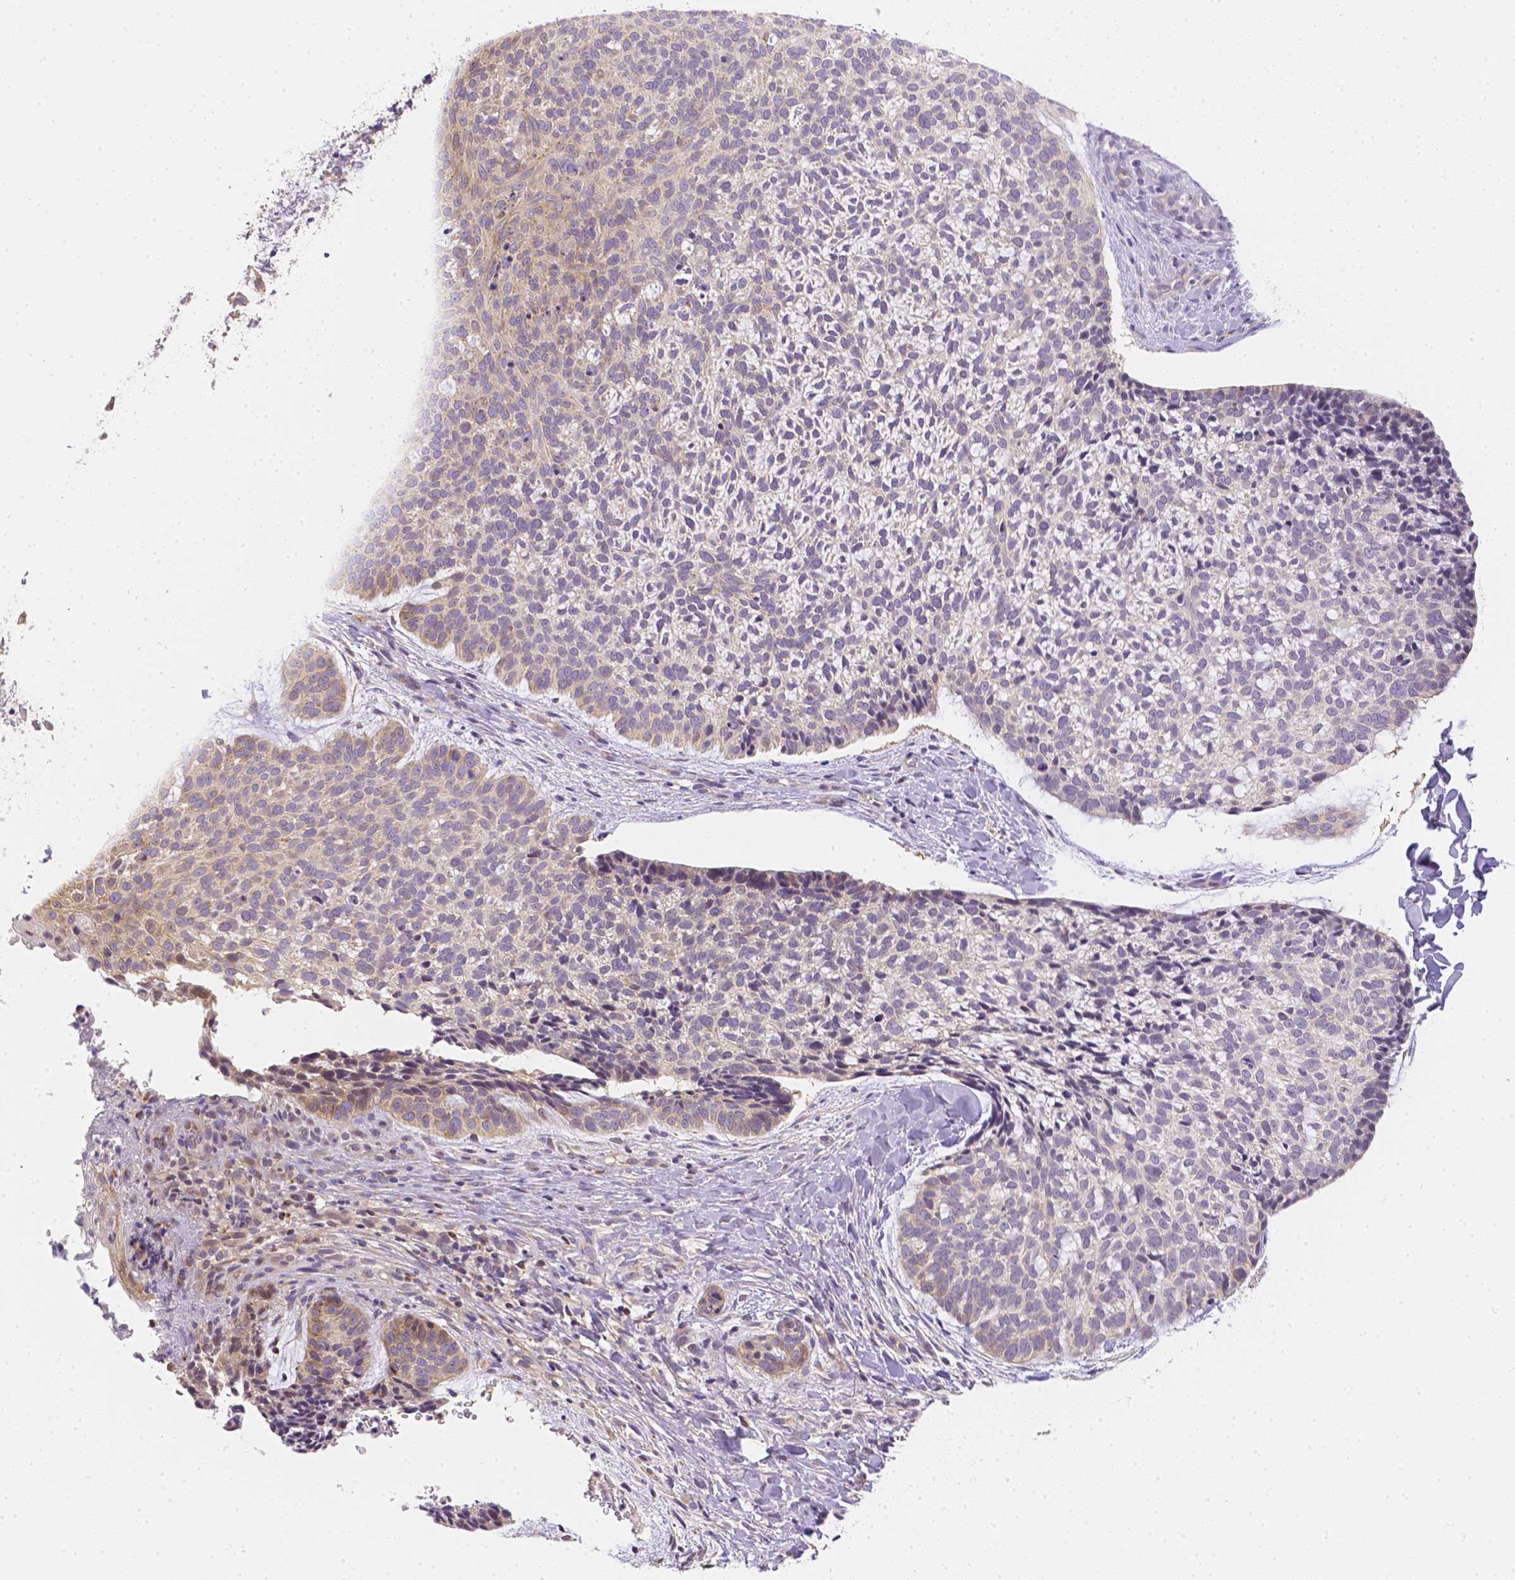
{"staining": {"intensity": "negative", "quantity": "none", "location": "none"}, "tissue": "skin cancer", "cell_type": "Tumor cells", "image_type": "cancer", "snomed": [{"axis": "morphology", "description": "Basal cell carcinoma"}, {"axis": "topography", "description": "Skin"}], "caption": "The micrograph reveals no staining of tumor cells in skin basal cell carcinoma. (DAB immunohistochemistry (IHC) with hematoxylin counter stain).", "gene": "C10orf67", "patient": {"sex": "male", "age": 64}}